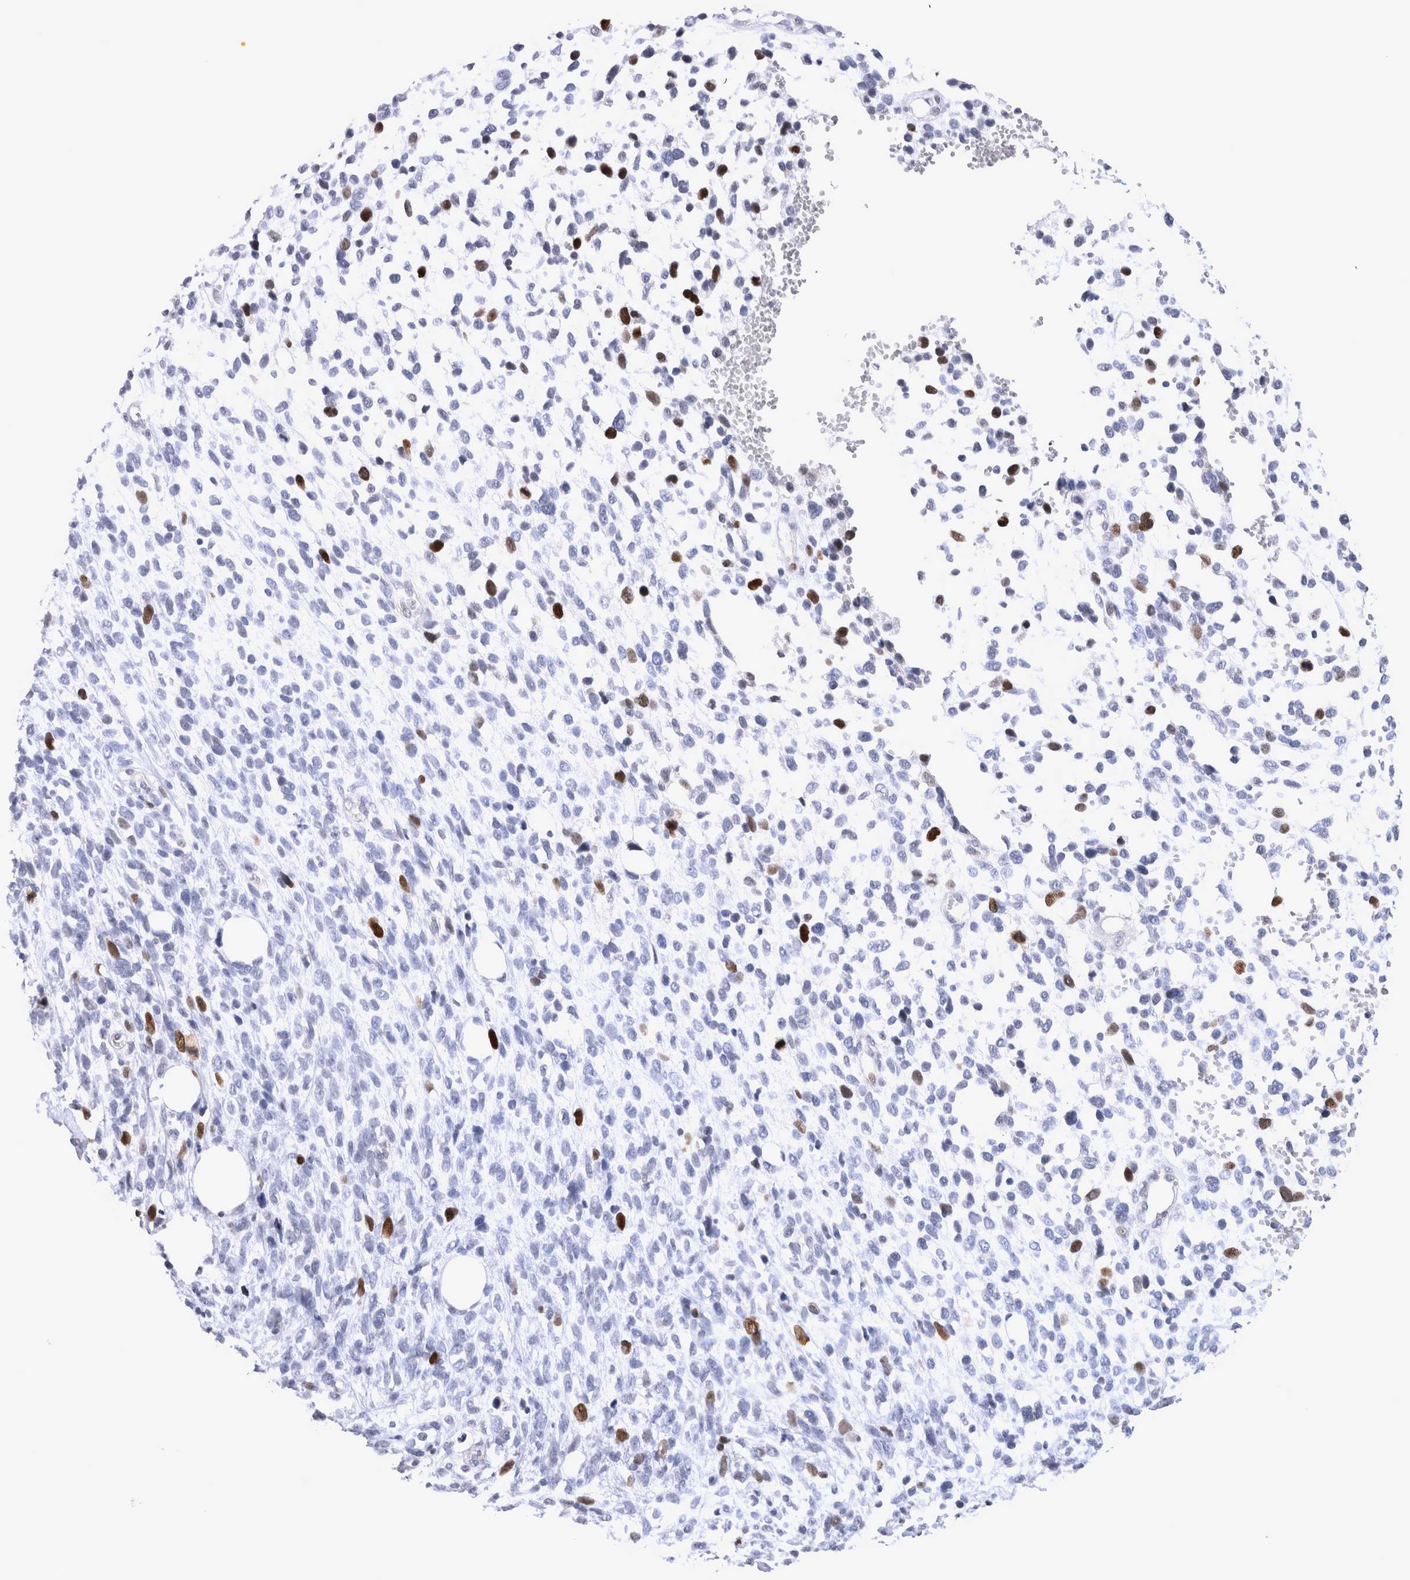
{"staining": {"intensity": "strong", "quantity": "<25%", "location": "nuclear"}, "tissue": "melanoma", "cell_type": "Tumor cells", "image_type": "cancer", "snomed": [{"axis": "morphology", "description": "Malignant melanoma, NOS"}, {"axis": "topography", "description": "Skin"}], "caption": "A brown stain labels strong nuclear expression of a protein in malignant melanoma tumor cells. Nuclei are stained in blue.", "gene": "KIF18B", "patient": {"sex": "female", "age": 55}}